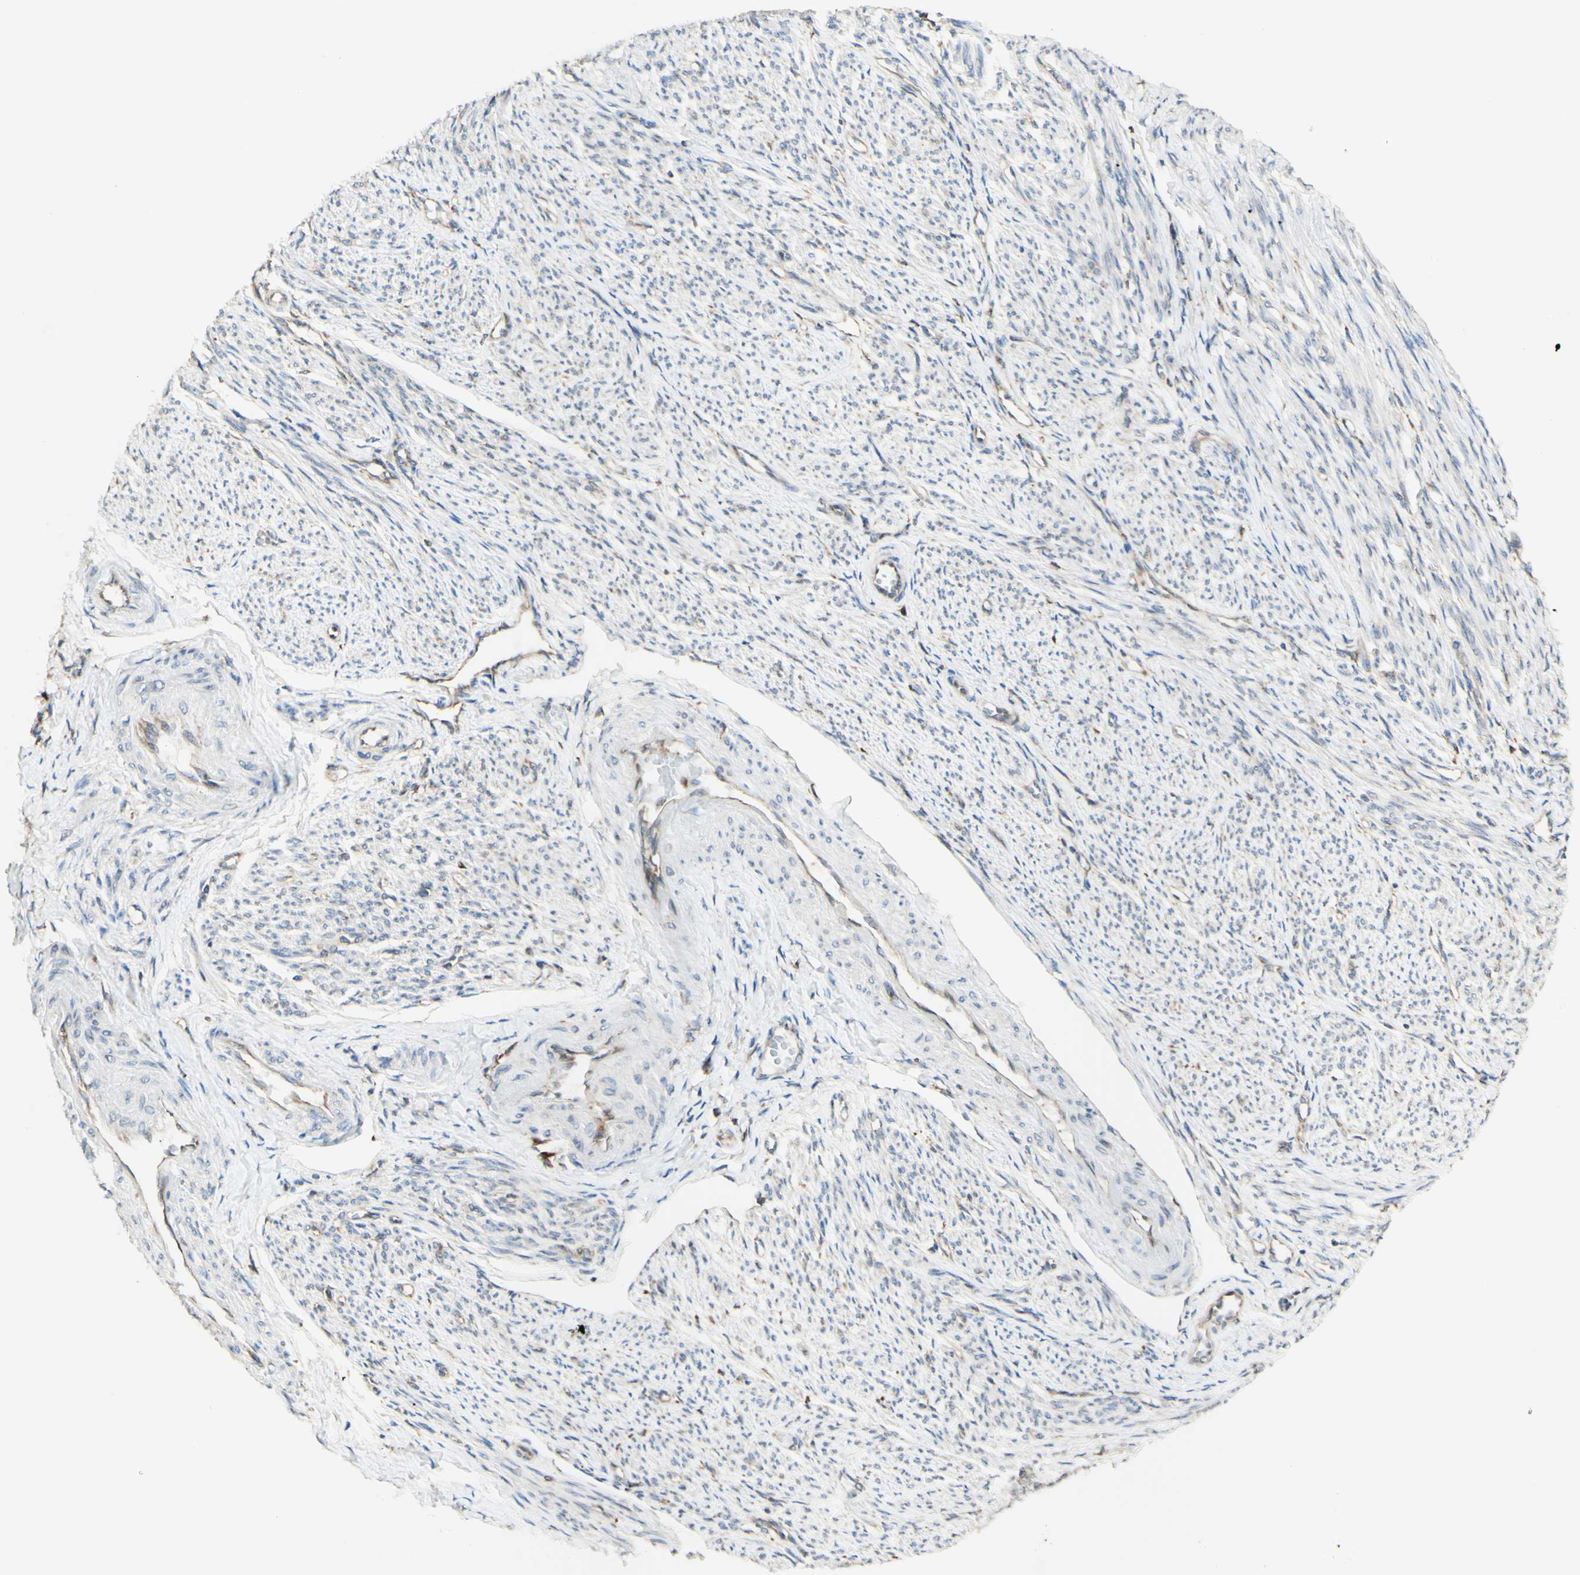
{"staining": {"intensity": "weak", "quantity": "<25%", "location": "cytoplasmic/membranous"}, "tissue": "smooth muscle", "cell_type": "Smooth muscle cells", "image_type": "normal", "snomed": [{"axis": "morphology", "description": "Normal tissue, NOS"}, {"axis": "topography", "description": "Smooth muscle"}], "caption": "DAB (3,3'-diaminobenzidine) immunohistochemical staining of benign smooth muscle reveals no significant positivity in smooth muscle cells.", "gene": "DNAJB11", "patient": {"sex": "female", "age": 65}}